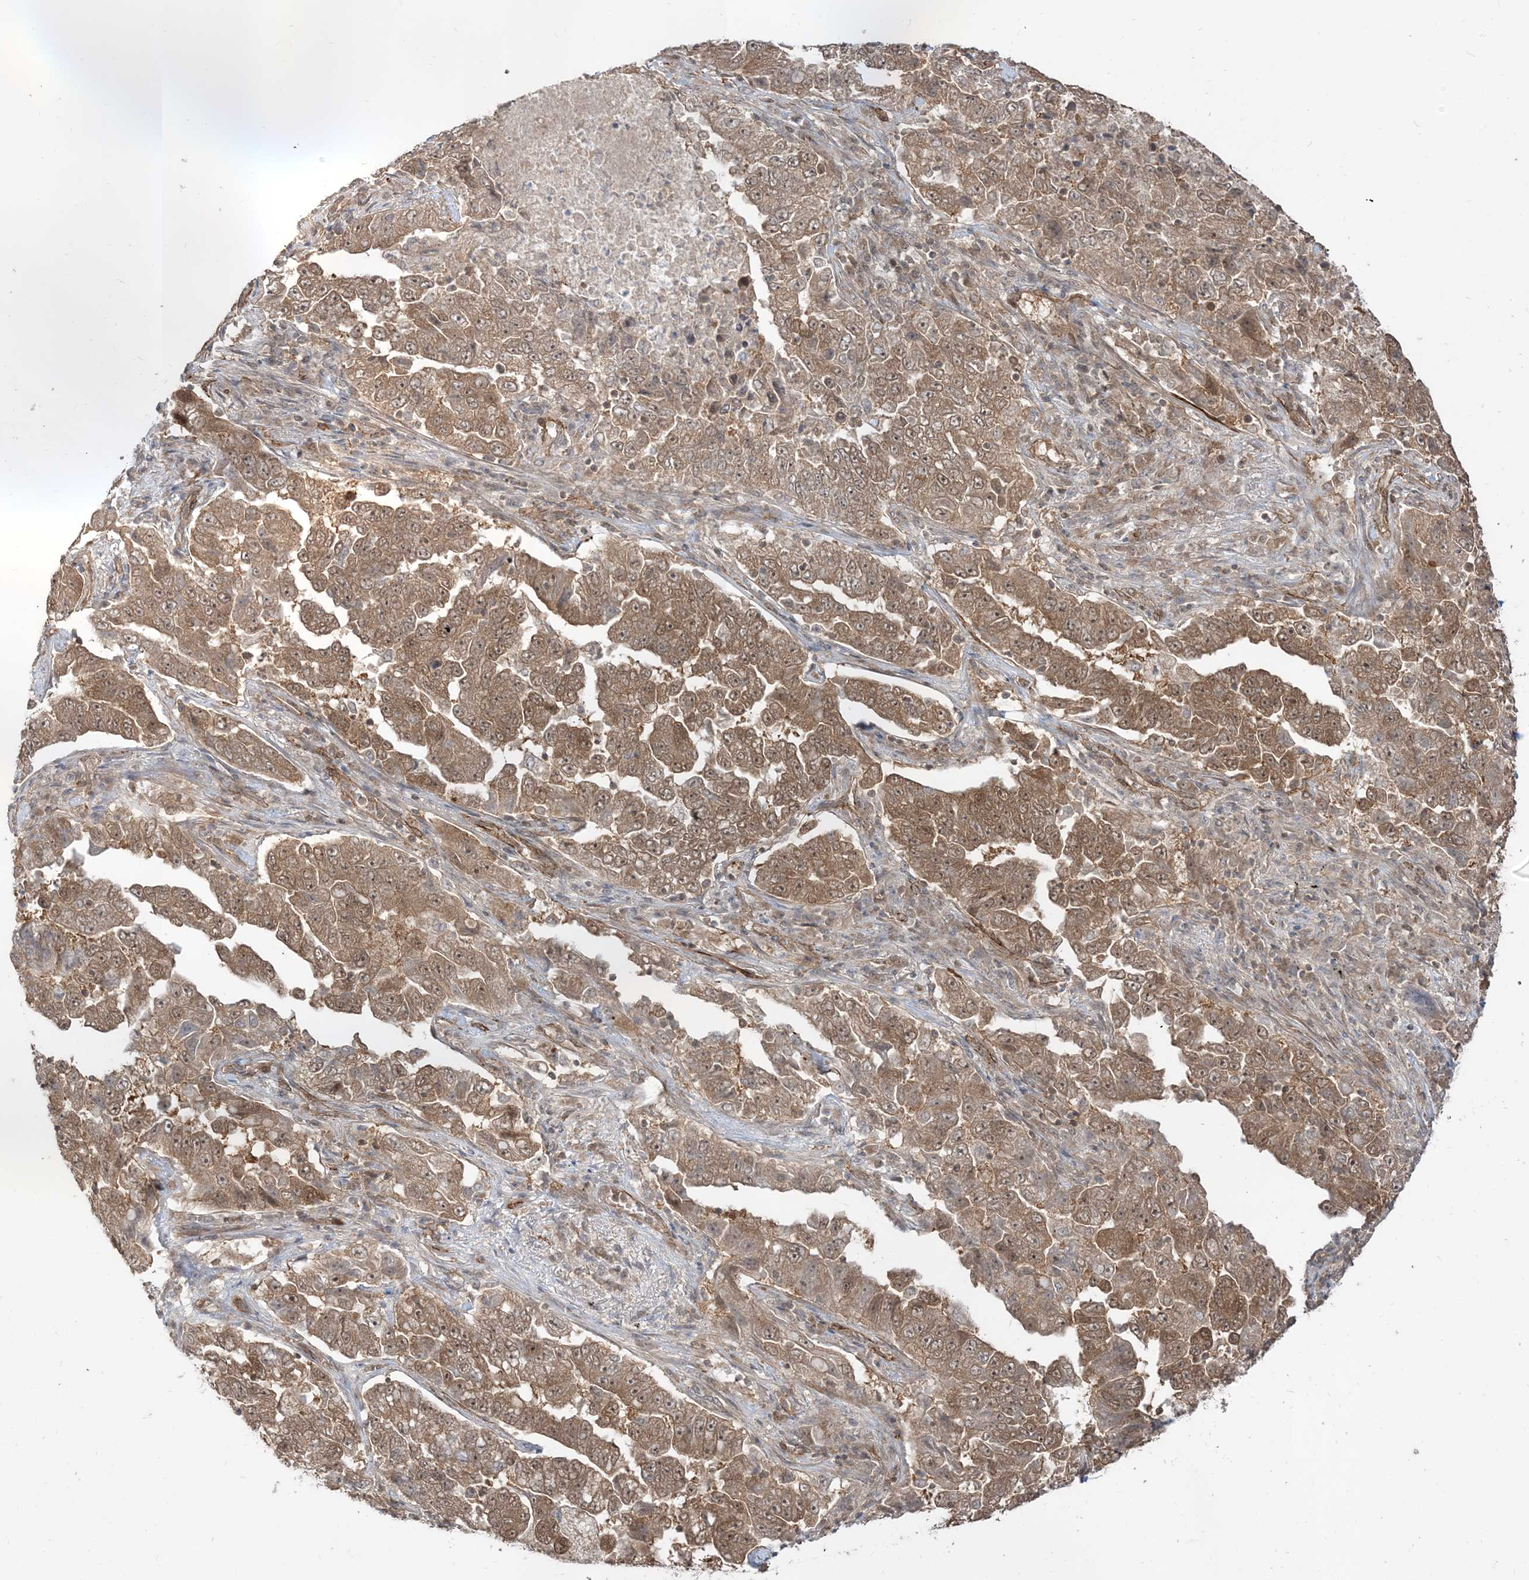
{"staining": {"intensity": "moderate", "quantity": ">75%", "location": "cytoplasmic/membranous"}, "tissue": "lung cancer", "cell_type": "Tumor cells", "image_type": "cancer", "snomed": [{"axis": "morphology", "description": "Adenocarcinoma, NOS"}, {"axis": "topography", "description": "Lung"}], "caption": "A brown stain highlights moderate cytoplasmic/membranous positivity of a protein in lung cancer (adenocarcinoma) tumor cells.", "gene": "TBCC", "patient": {"sex": "female", "age": 51}}